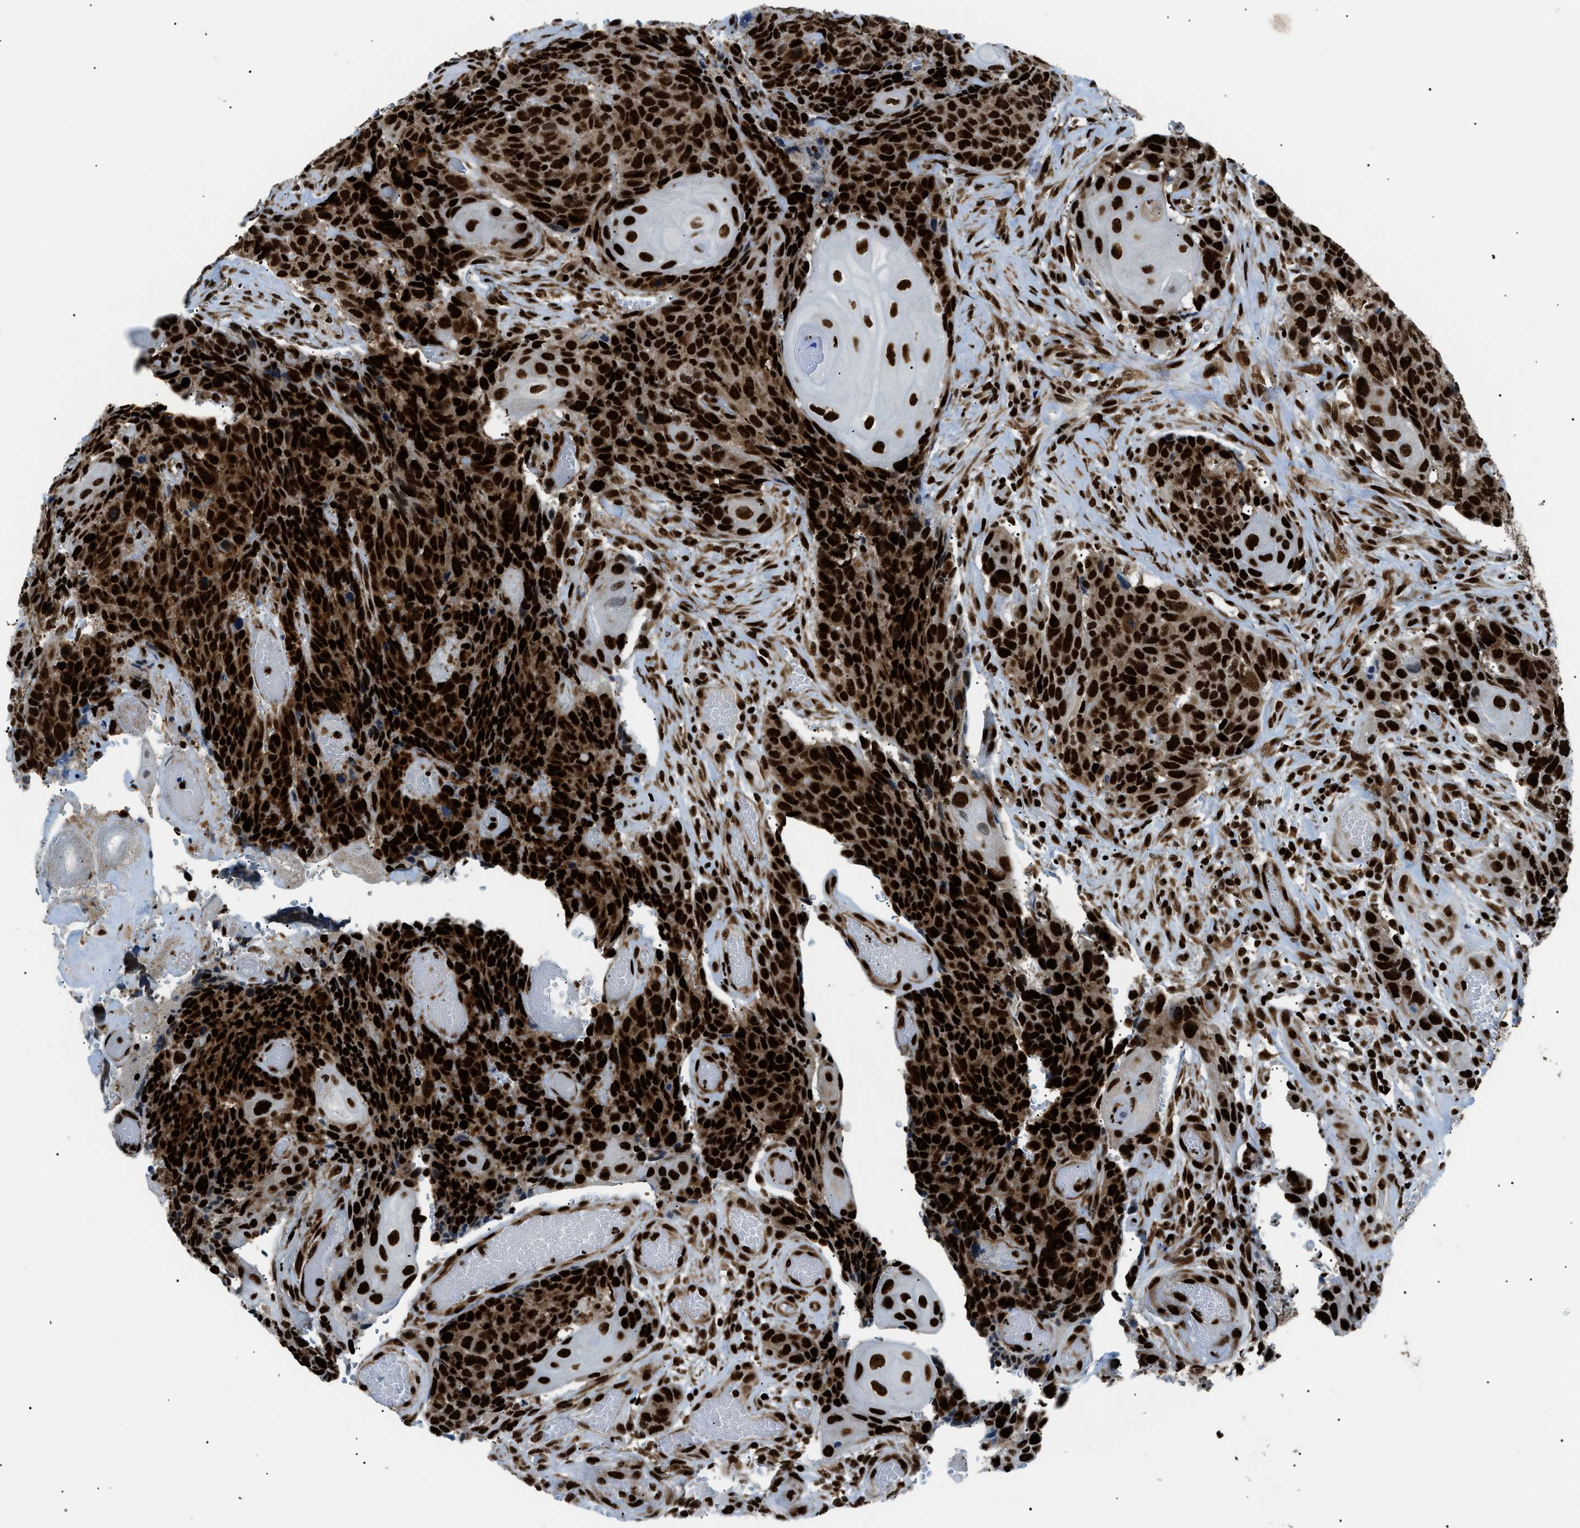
{"staining": {"intensity": "strong", "quantity": ">75%", "location": "cytoplasmic/membranous,nuclear"}, "tissue": "head and neck cancer", "cell_type": "Tumor cells", "image_type": "cancer", "snomed": [{"axis": "morphology", "description": "Squamous cell carcinoma, NOS"}, {"axis": "topography", "description": "Head-Neck"}], "caption": "Head and neck cancer (squamous cell carcinoma) stained for a protein displays strong cytoplasmic/membranous and nuclear positivity in tumor cells.", "gene": "HNRNPK", "patient": {"sex": "male", "age": 66}}